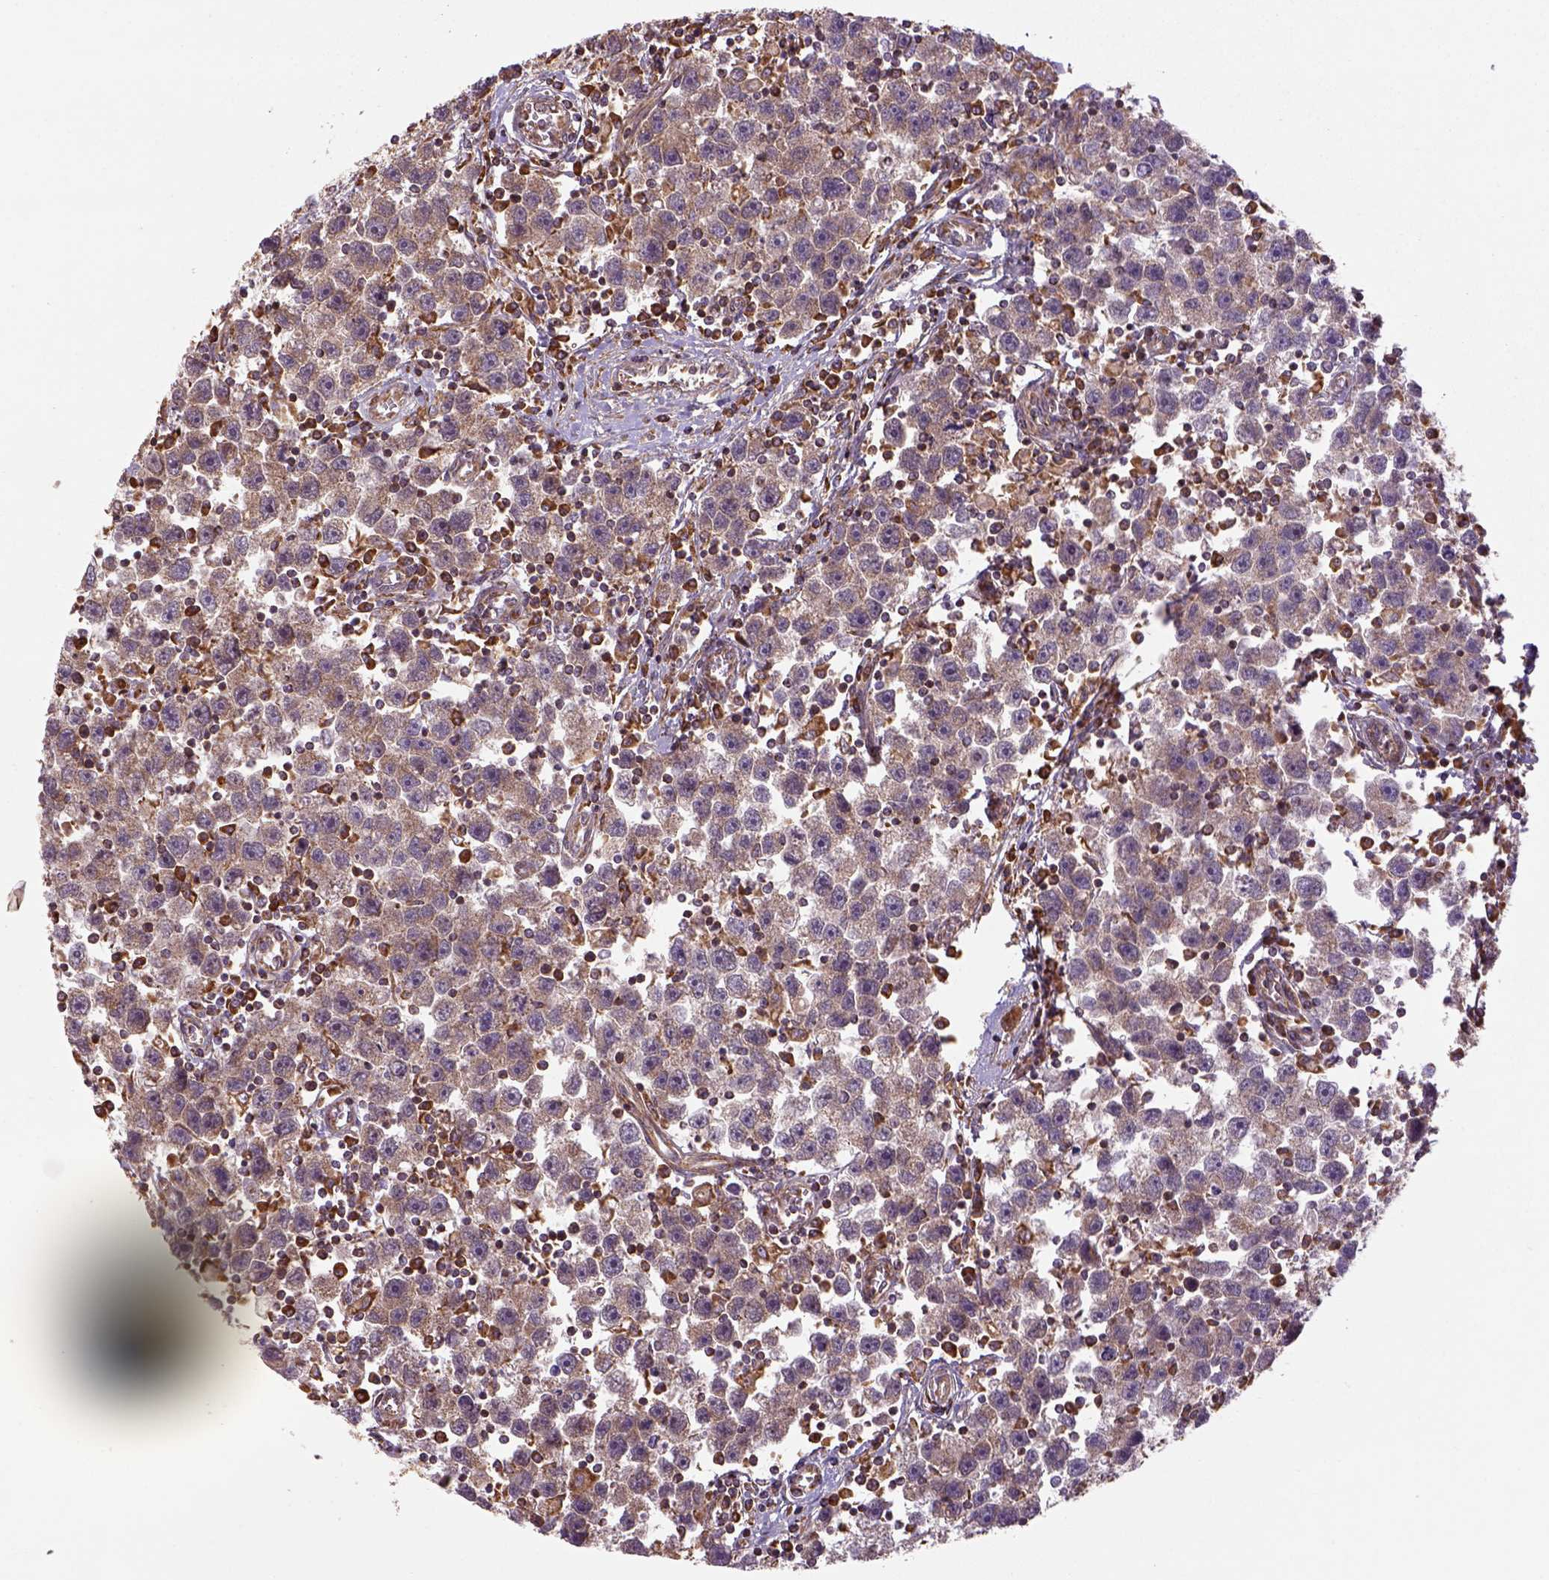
{"staining": {"intensity": "weak", "quantity": ">75%", "location": "cytoplasmic/membranous"}, "tissue": "testis cancer", "cell_type": "Tumor cells", "image_type": "cancer", "snomed": [{"axis": "morphology", "description": "Seminoma, NOS"}, {"axis": "topography", "description": "Testis"}], "caption": "Immunohistochemistry (IHC) (DAB (3,3'-diaminobenzidine)) staining of human testis cancer reveals weak cytoplasmic/membranous protein expression in approximately >75% of tumor cells.", "gene": "MAPK8IP3", "patient": {"sex": "male", "age": 30}}